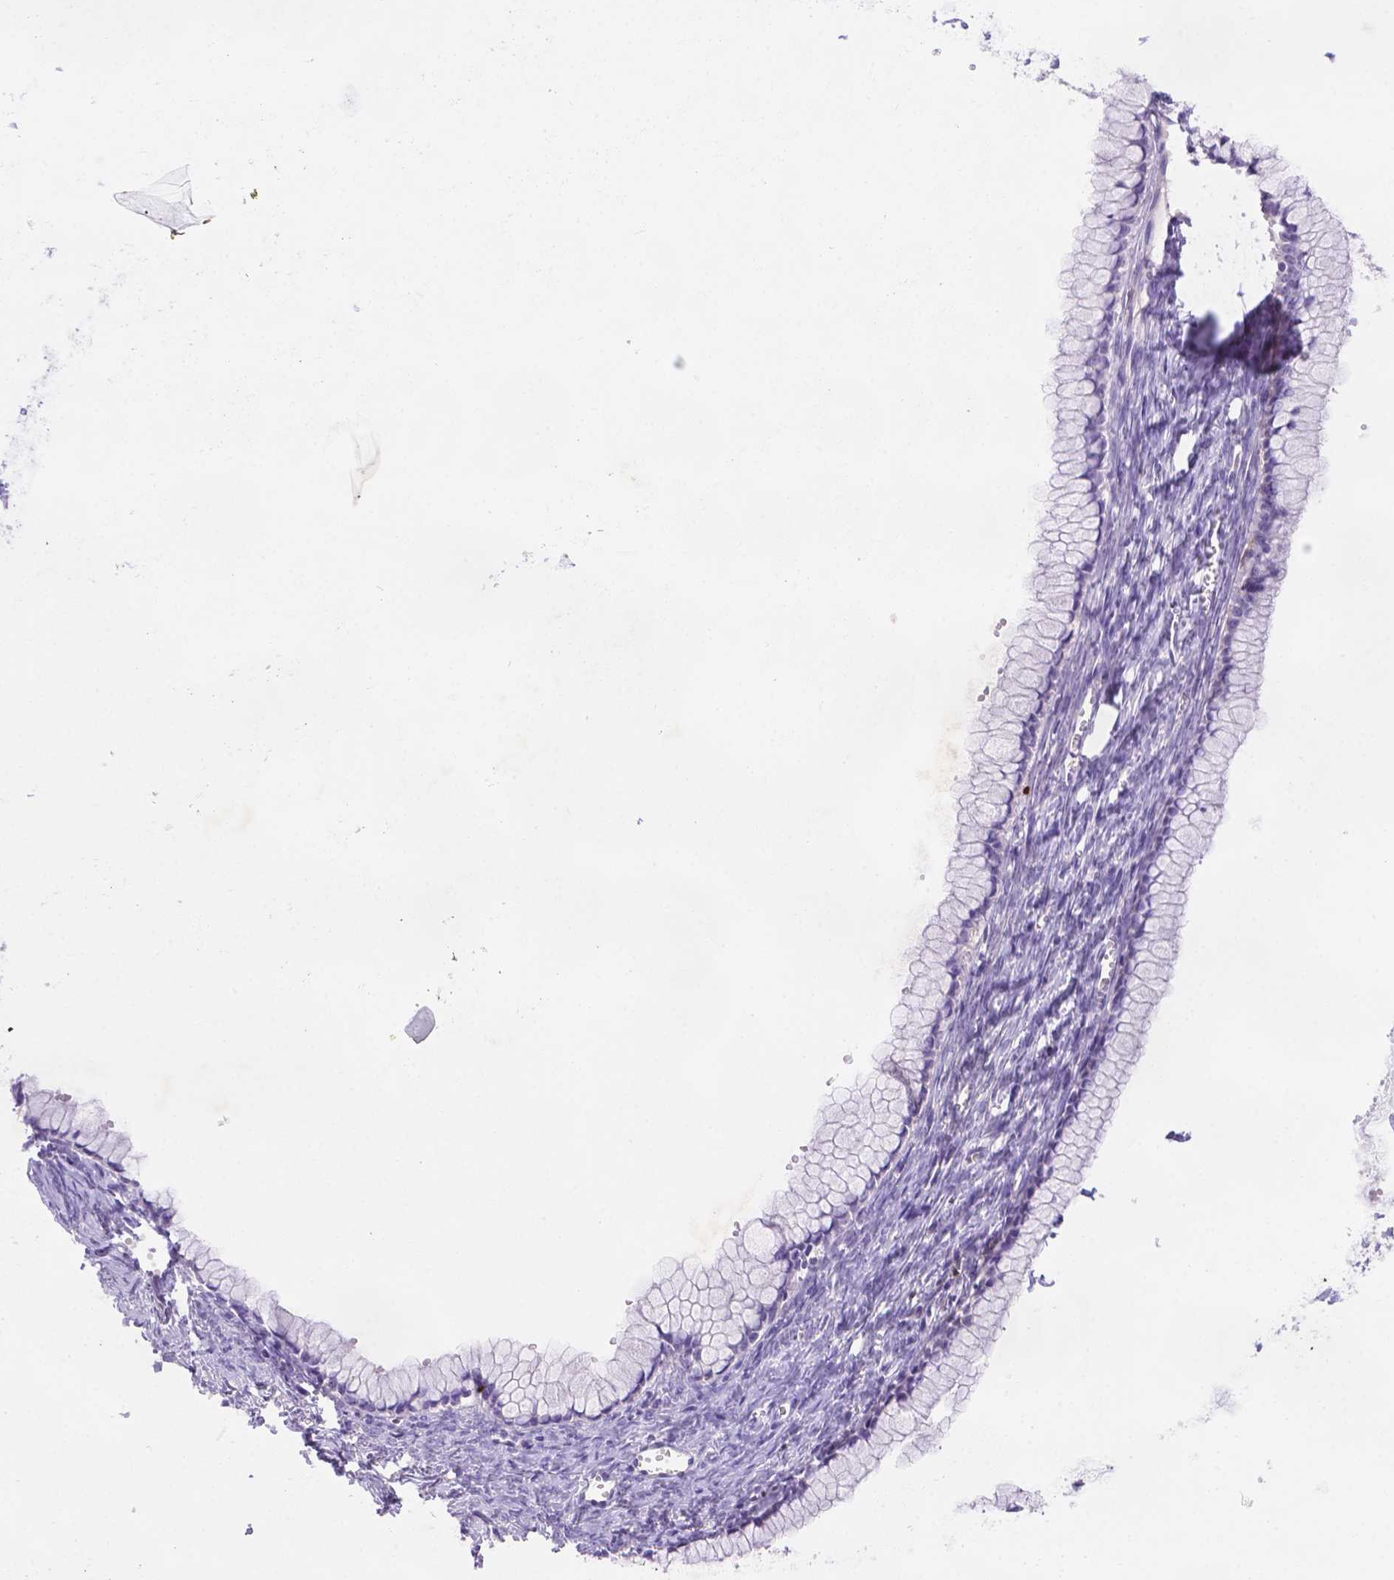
{"staining": {"intensity": "negative", "quantity": "none", "location": "none"}, "tissue": "ovarian cancer", "cell_type": "Tumor cells", "image_type": "cancer", "snomed": [{"axis": "morphology", "description": "Cystadenocarcinoma, mucinous, NOS"}, {"axis": "topography", "description": "Ovary"}], "caption": "Tumor cells show no significant staining in ovarian cancer. The staining is performed using DAB brown chromogen with nuclei counter-stained in using hematoxylin.", "gene": "FGD2", "patient": {"sex": "female", "age": 41}}